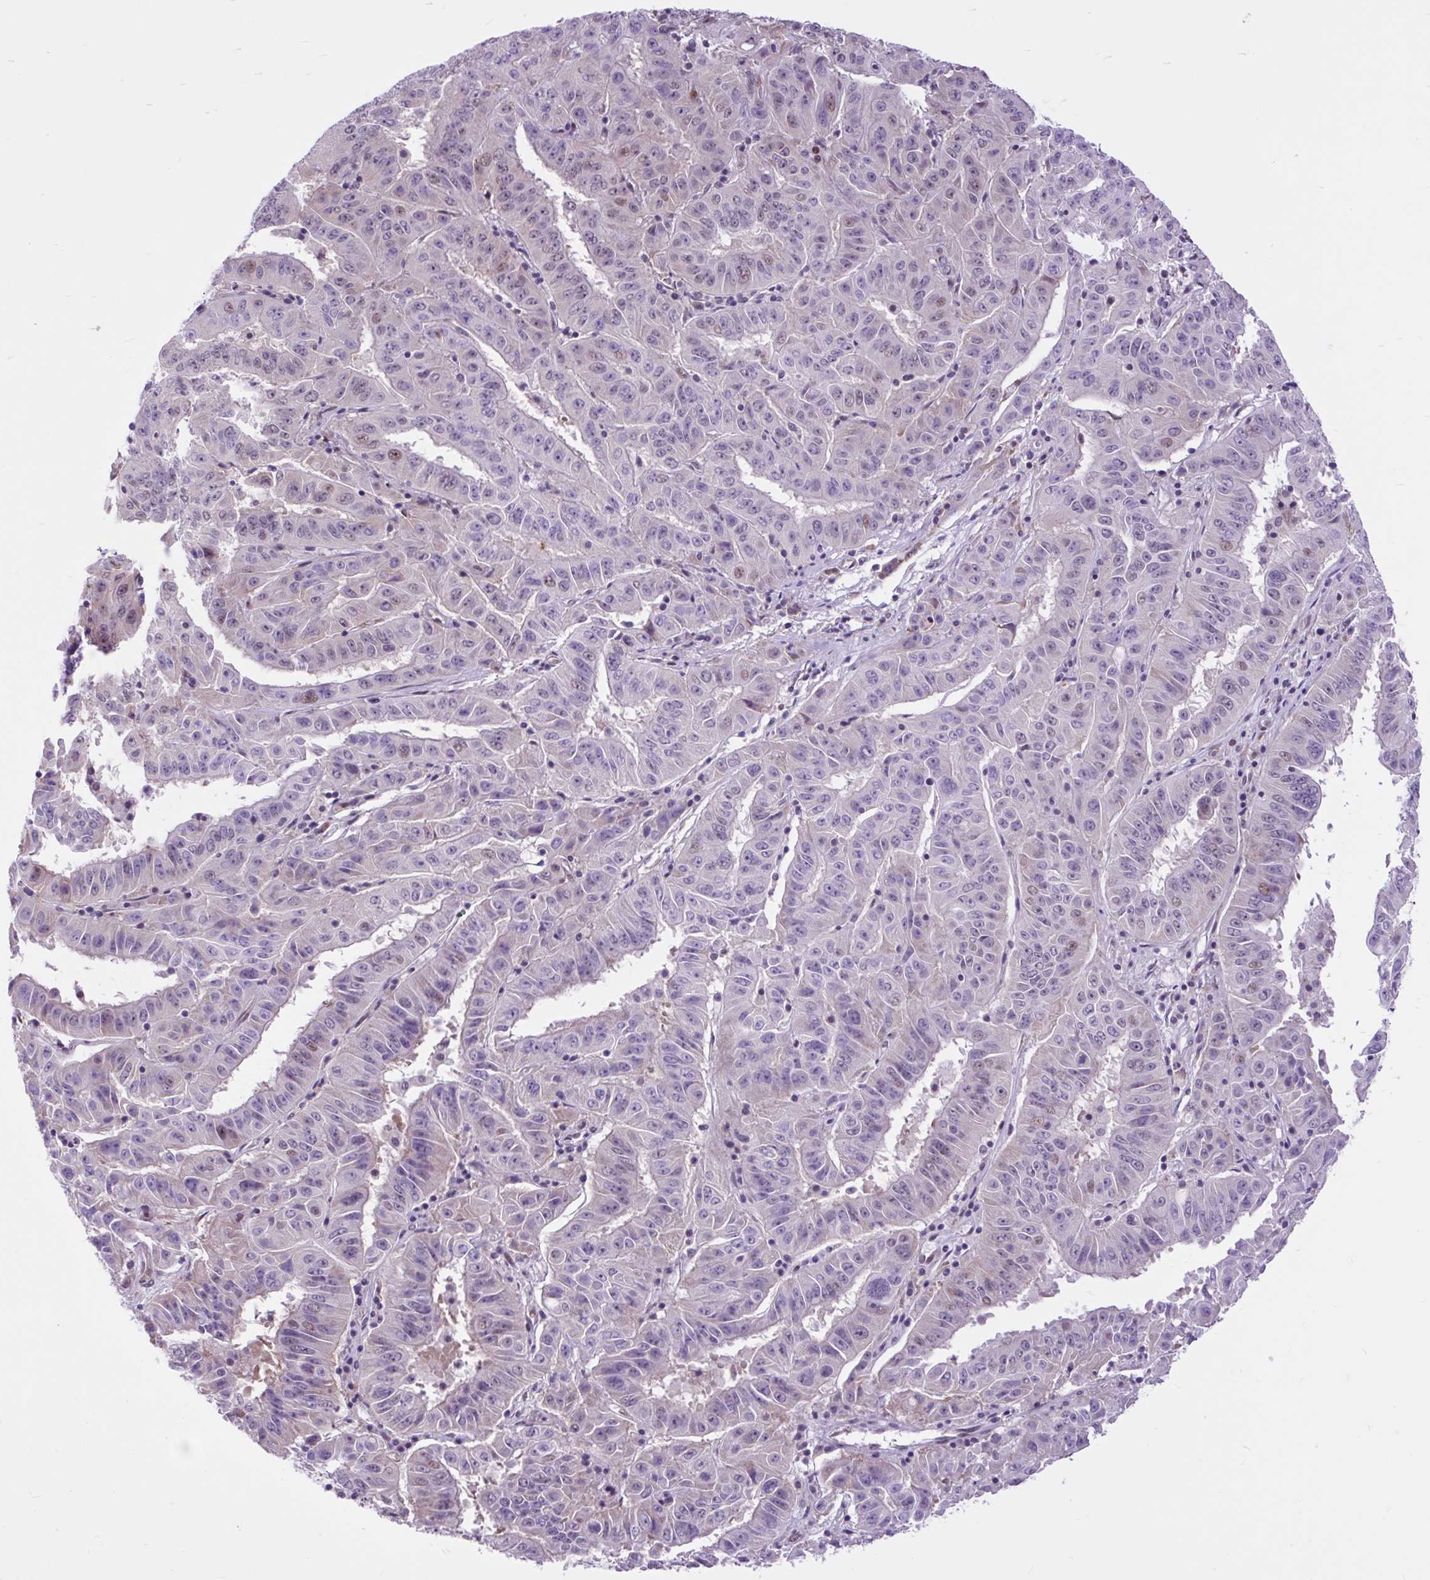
{"staining": {"intensity": "weak", "quantity": "<25%", "location": "nuclear"}, "tissue": "pancreatic cancer", "cell_type": "Tumor cells", "image_type": "cancer", "snomed": [{"axis": "morphology", "description": "Adenocarcinoma, NOS"}, {"axis": "topography", "description": "Pancreas"}], "caption": "A micrograph of pancreatic adenocarcinoma stained for a protein exhibits no brown staining in tumor cells.", "gene": "CLK2", "patient": {"sex": "male", "age": 63}}